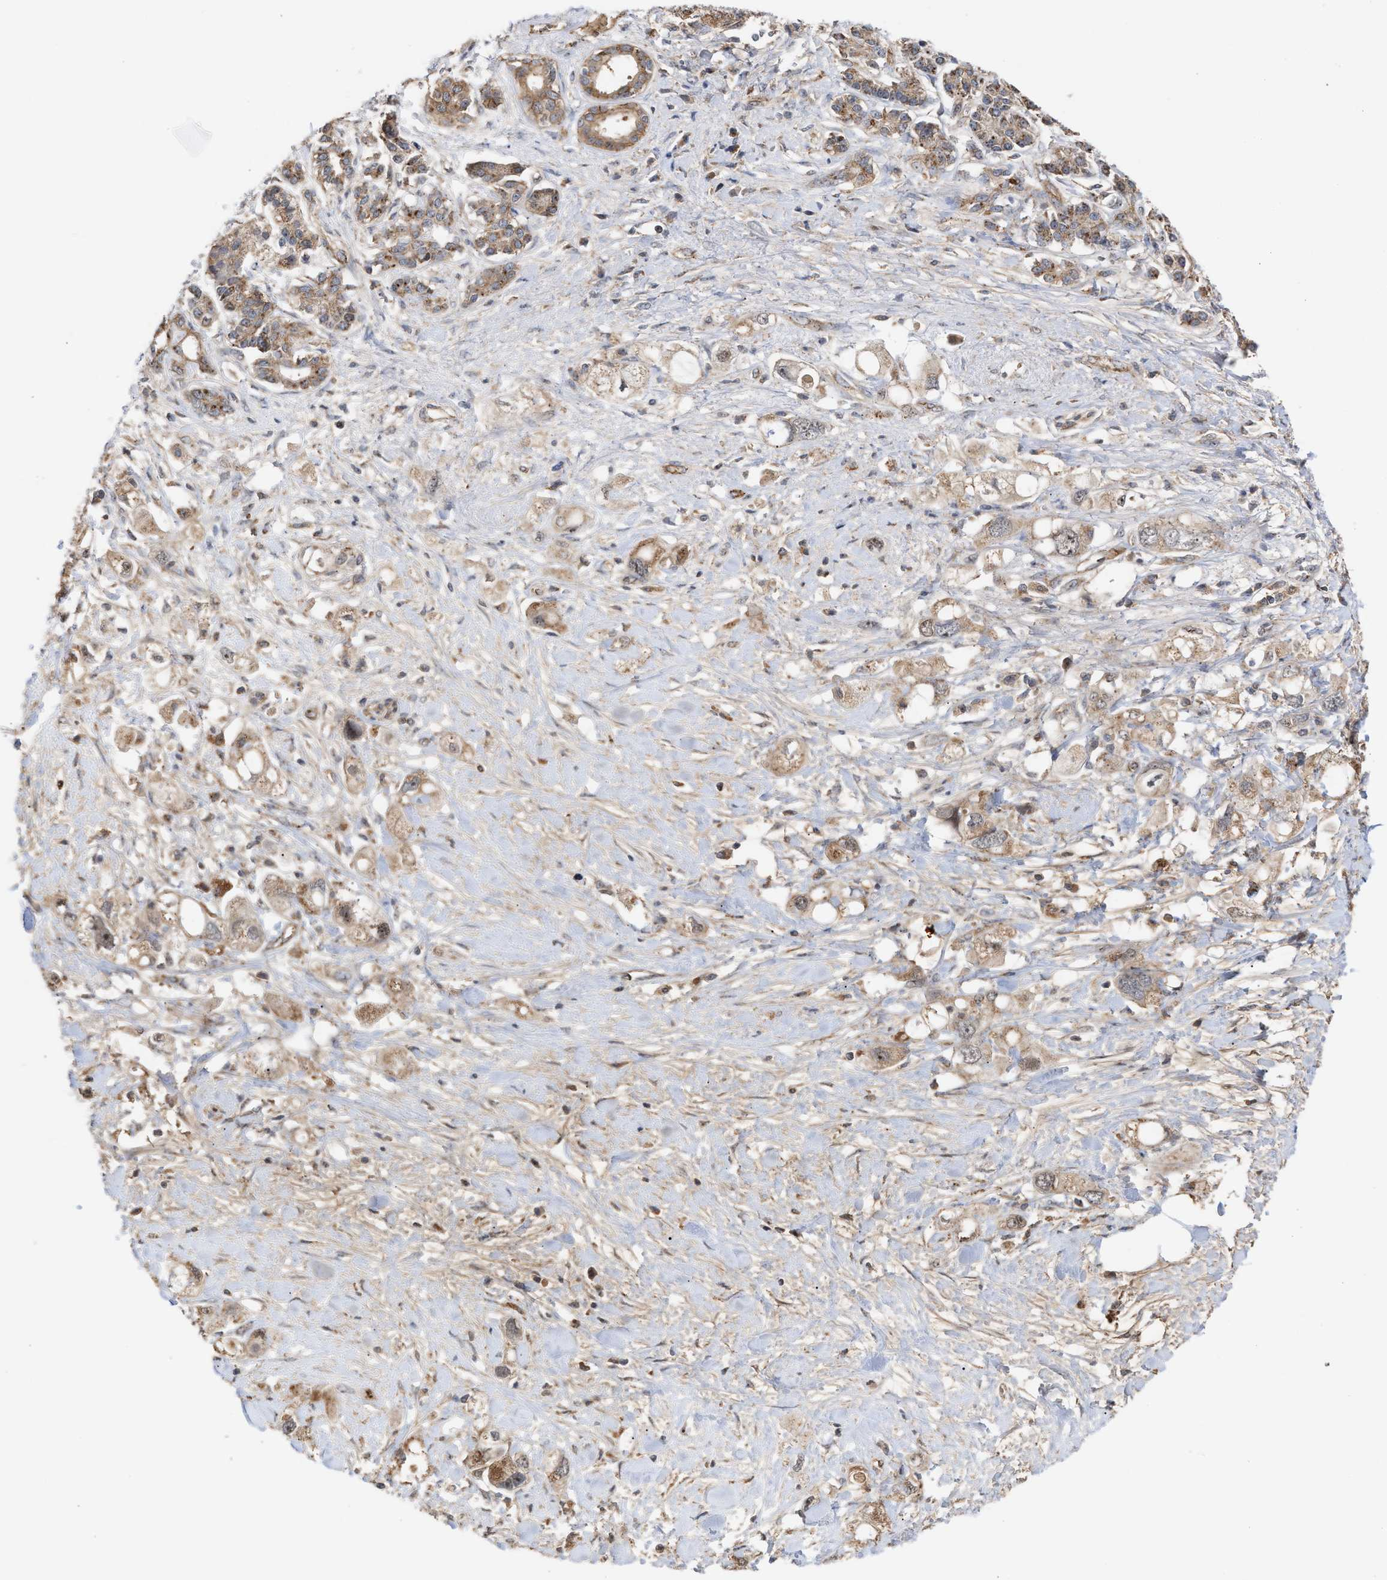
{"staining": {"intensity": "moderate", "quantity": ">75%", "location": "cytoplasmic/membranous,nuclear"}, "tissue": "pancreatic cancer", "cell_type": "Tumor cells", "image_type": "cancer", "snomed": [{"axis": "morphology", "description": "Adenocarcinoma, NOS"}, {"axis": "topography", "description": "Pancreas"}], "caption": "Human adenocarcinoma (pancreatic) stained with a protein marker reveals moderate staining in tumor cells.", "gene": "EXOSC2", "patient": {"sex": "female", "age": 56}}